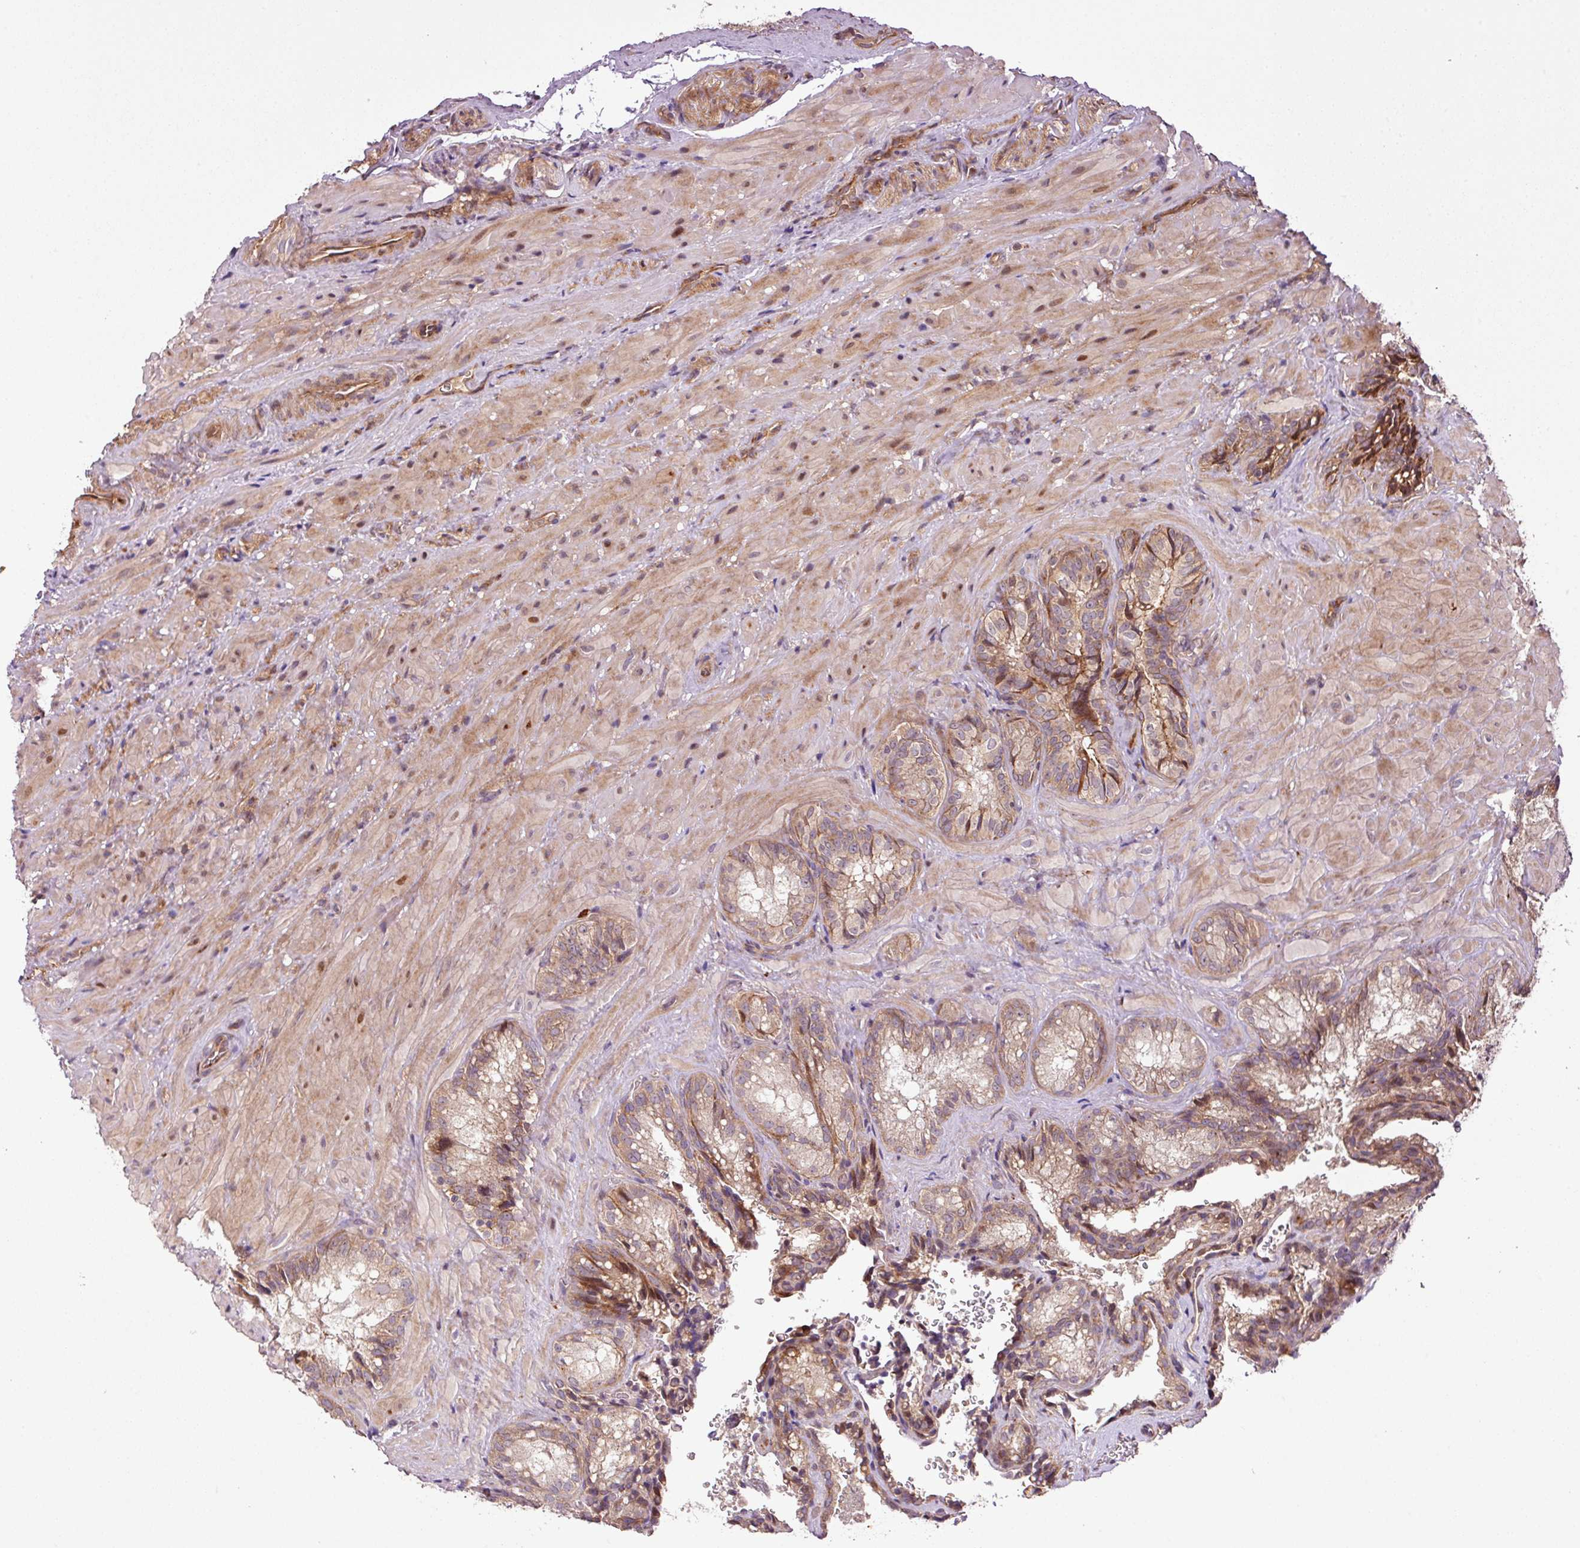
{"staining": {"intensity": "moderate", "quantity": ">75%", "location": "cytoplasmic/membranous"}, "tissue": "seminal vesicle", "cell_type": "Glandular cells", "image_type": "normal", "snomed": [{"axis": "morphology", "description": "Normal tissue, NOS"}, {"axis": "topography", "description": "Seminal veicle"}], "caption": "Seminal vesicle stained with IHC shows moderate cytoplasmic/membranous staining in approximately >75% of glandular cells.", "gene": "OXER1", "patient": {"sex": "male", "age": 47}}